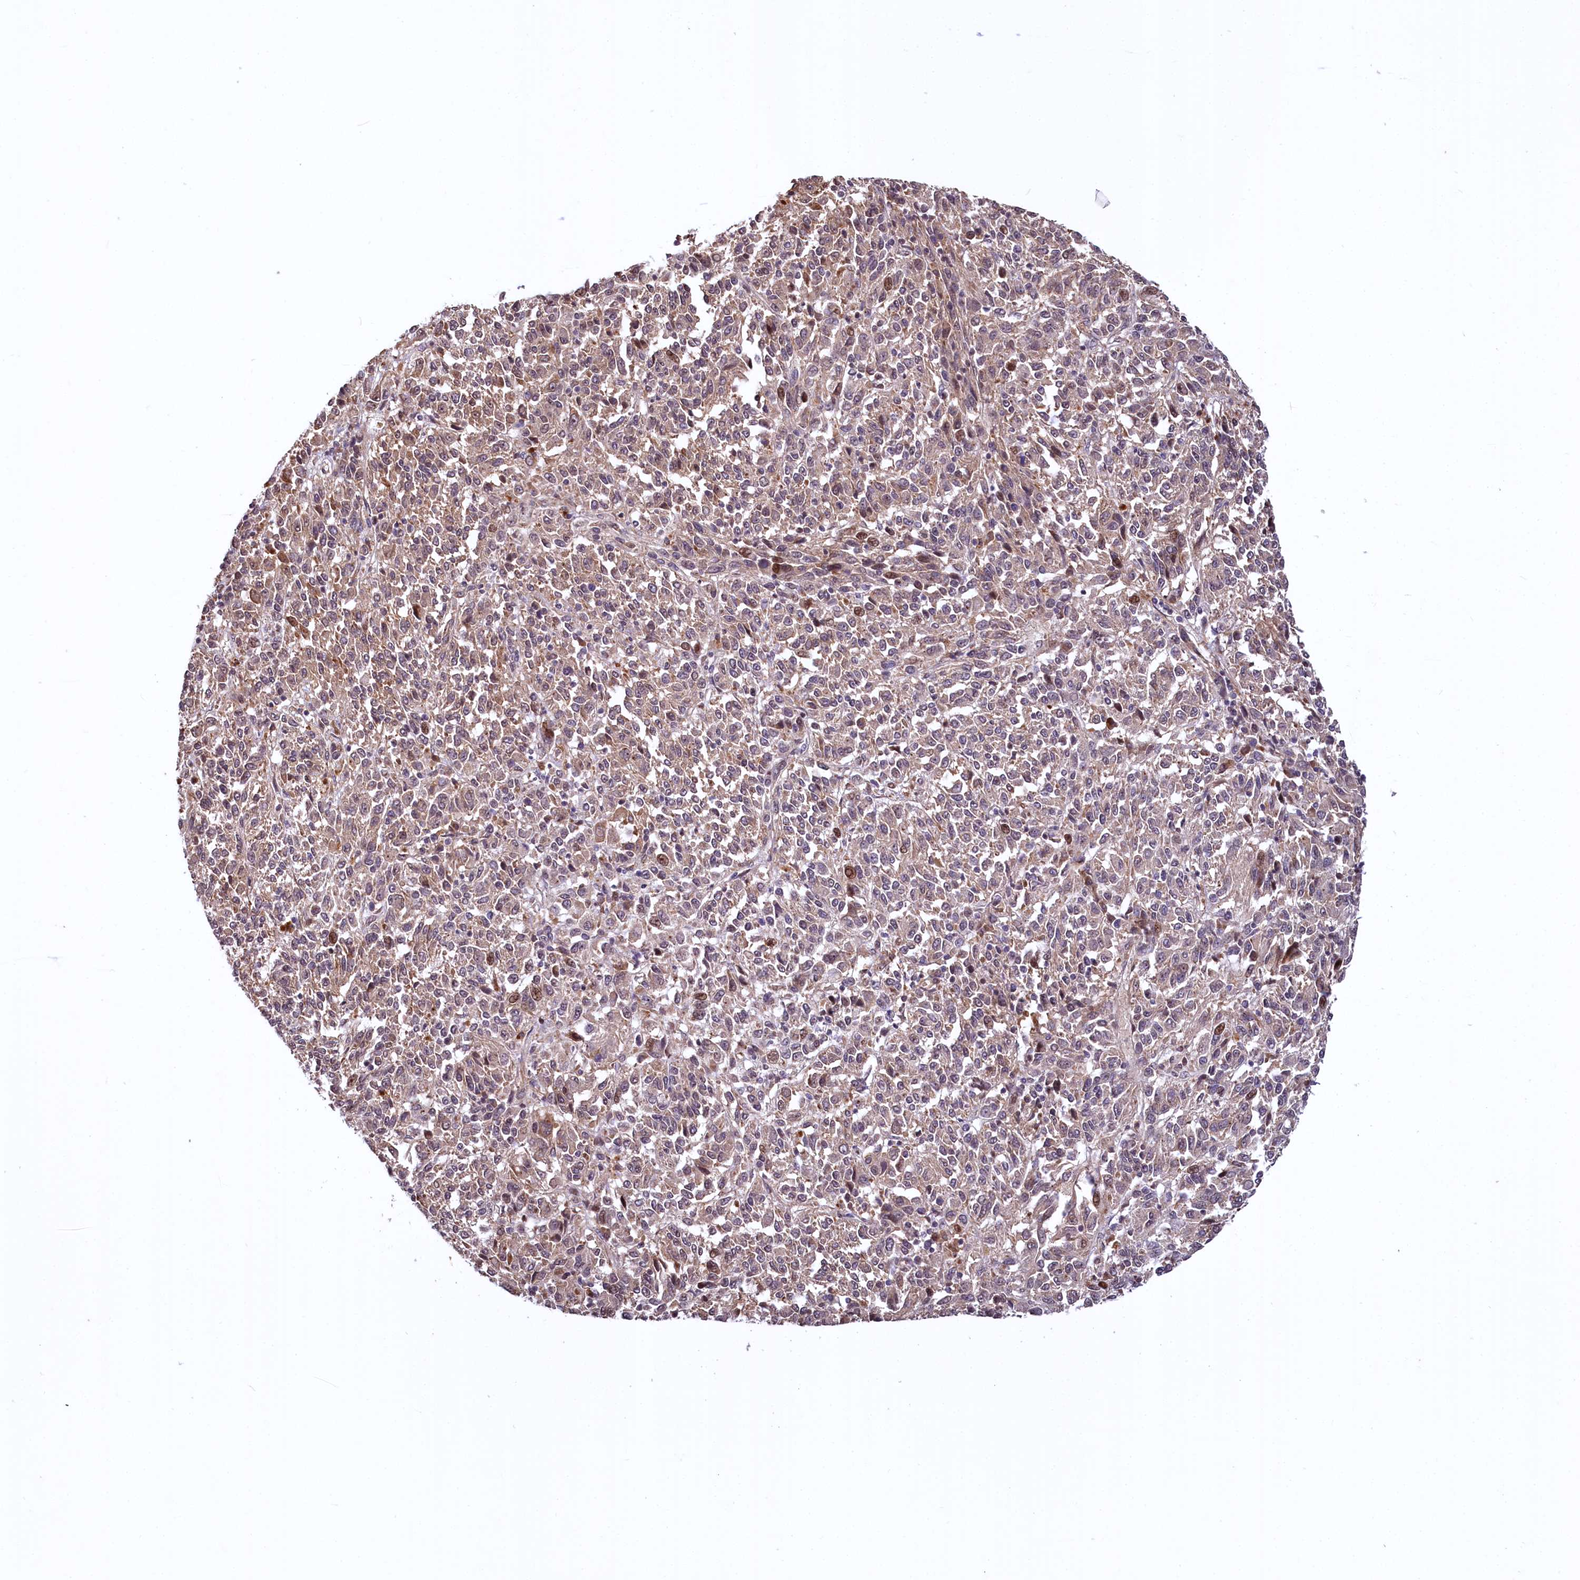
{"staining": {"intensity": "weak", "quantity": ">75%", "location": "cytoplasmic/membranous"}, "tissue": "melanoma", "cell_type": "Tumor cells", "image_type": "cancer", "snomed": [{"axis": "morphology", "description": "Malignant melanoma, Metastatic site"}, {"axis": "topography", "description": "Lung"}], "caption": "Immunohistochemical staining of malignant melanoma (metastatic site) reveals low levels of weak cytoplasmic/membranous protein expression in about >75% of tumor cells. The staining is performed using DAB (3,3'-diaminobenzidine) brown chromogen to label protein expression. The nuclei are counter-stained blue using hematoxylin.", "gene": "N4BP2L1", "patient": {"sex": "male", "age": 64}}